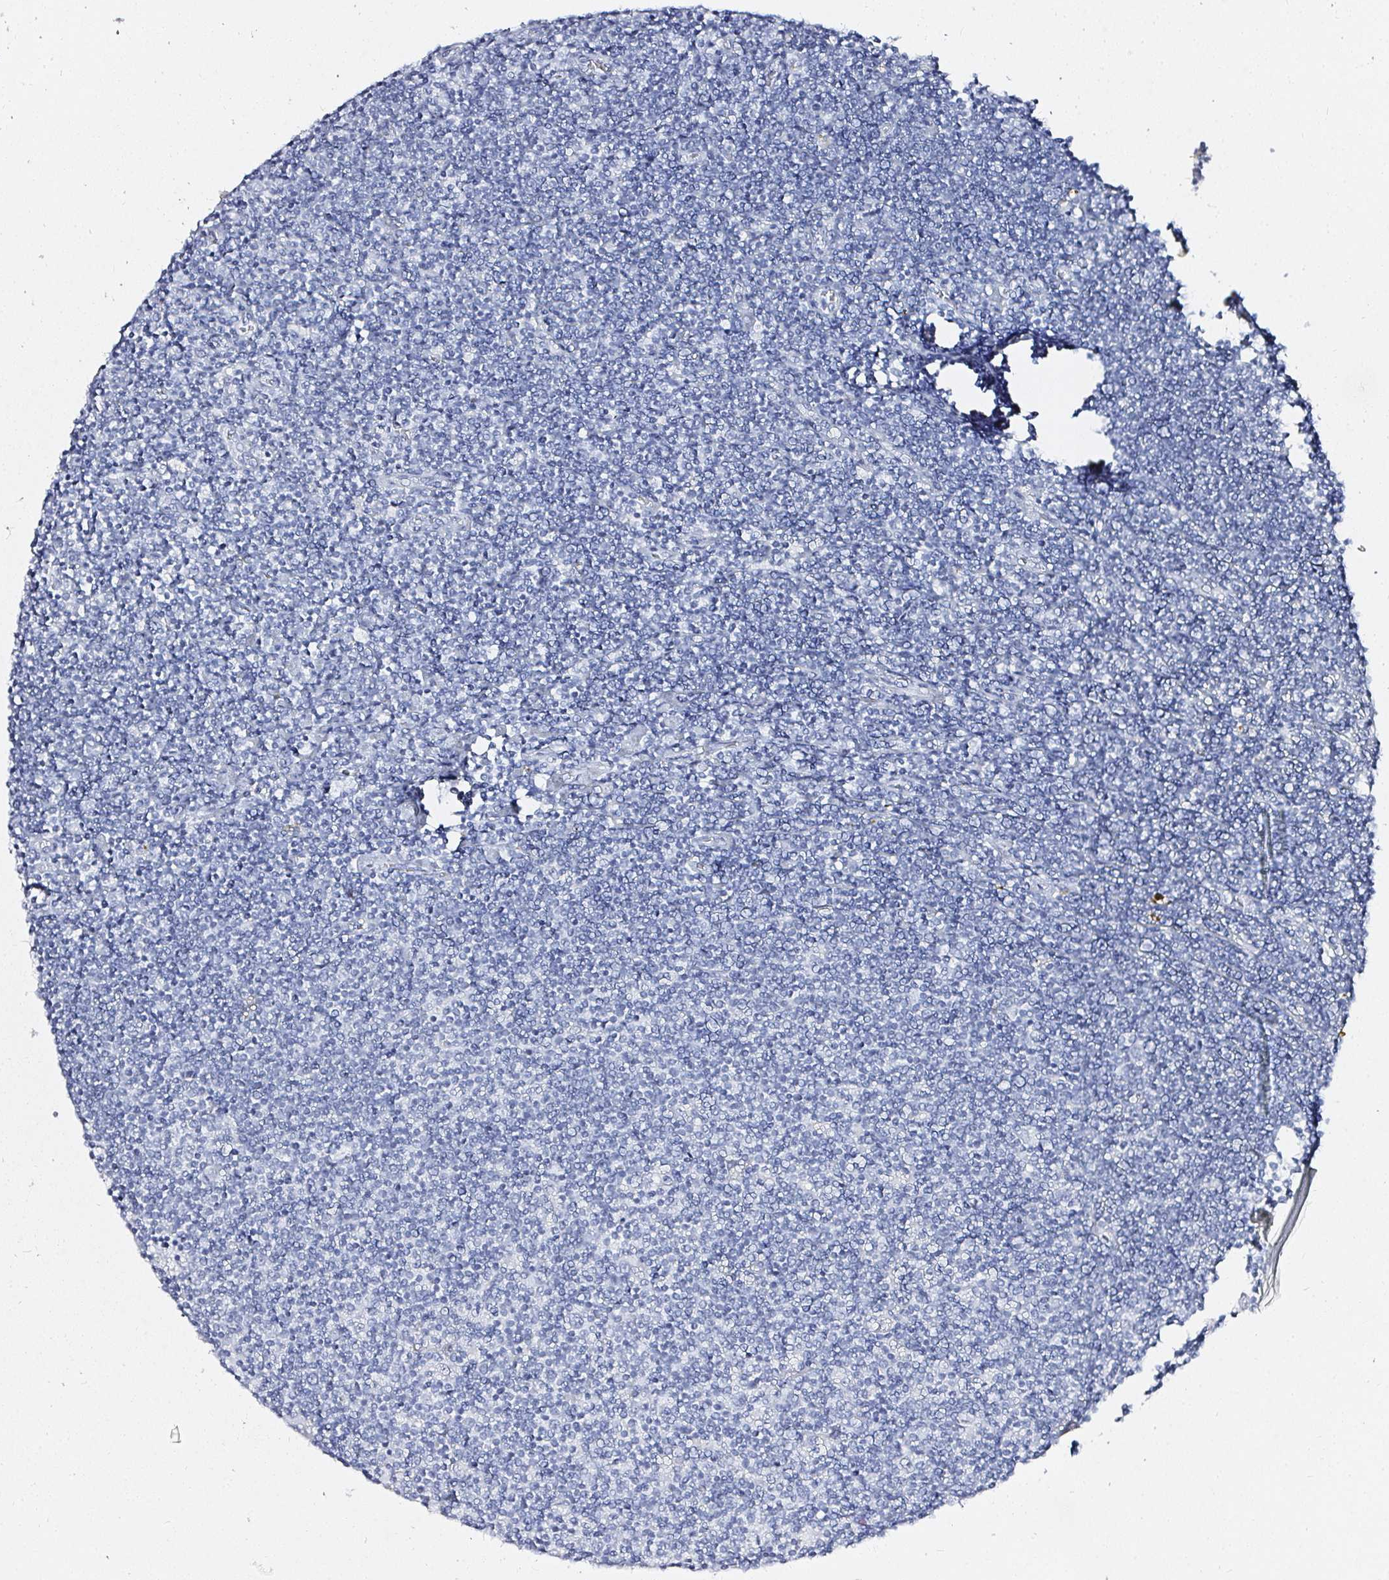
{"staining": {"intensity": "negative", "quantity": "none", "location": "none"}, "tissue": "lymphoma", "cell_type": "Tumor cells", "image_type": "cancer", "snomed": [{"axis": "morphology", "description": "Hodgkin's disease, NOS"}, {"axis": "topography", "description": "Lymph node"}], "caption": "IHC micrograph of human lymphoma stained for a protein (brown), which shows no positivity in tumor cells.", "gene": "ACAN", "patient": {"sex": "male", "age": 40}}